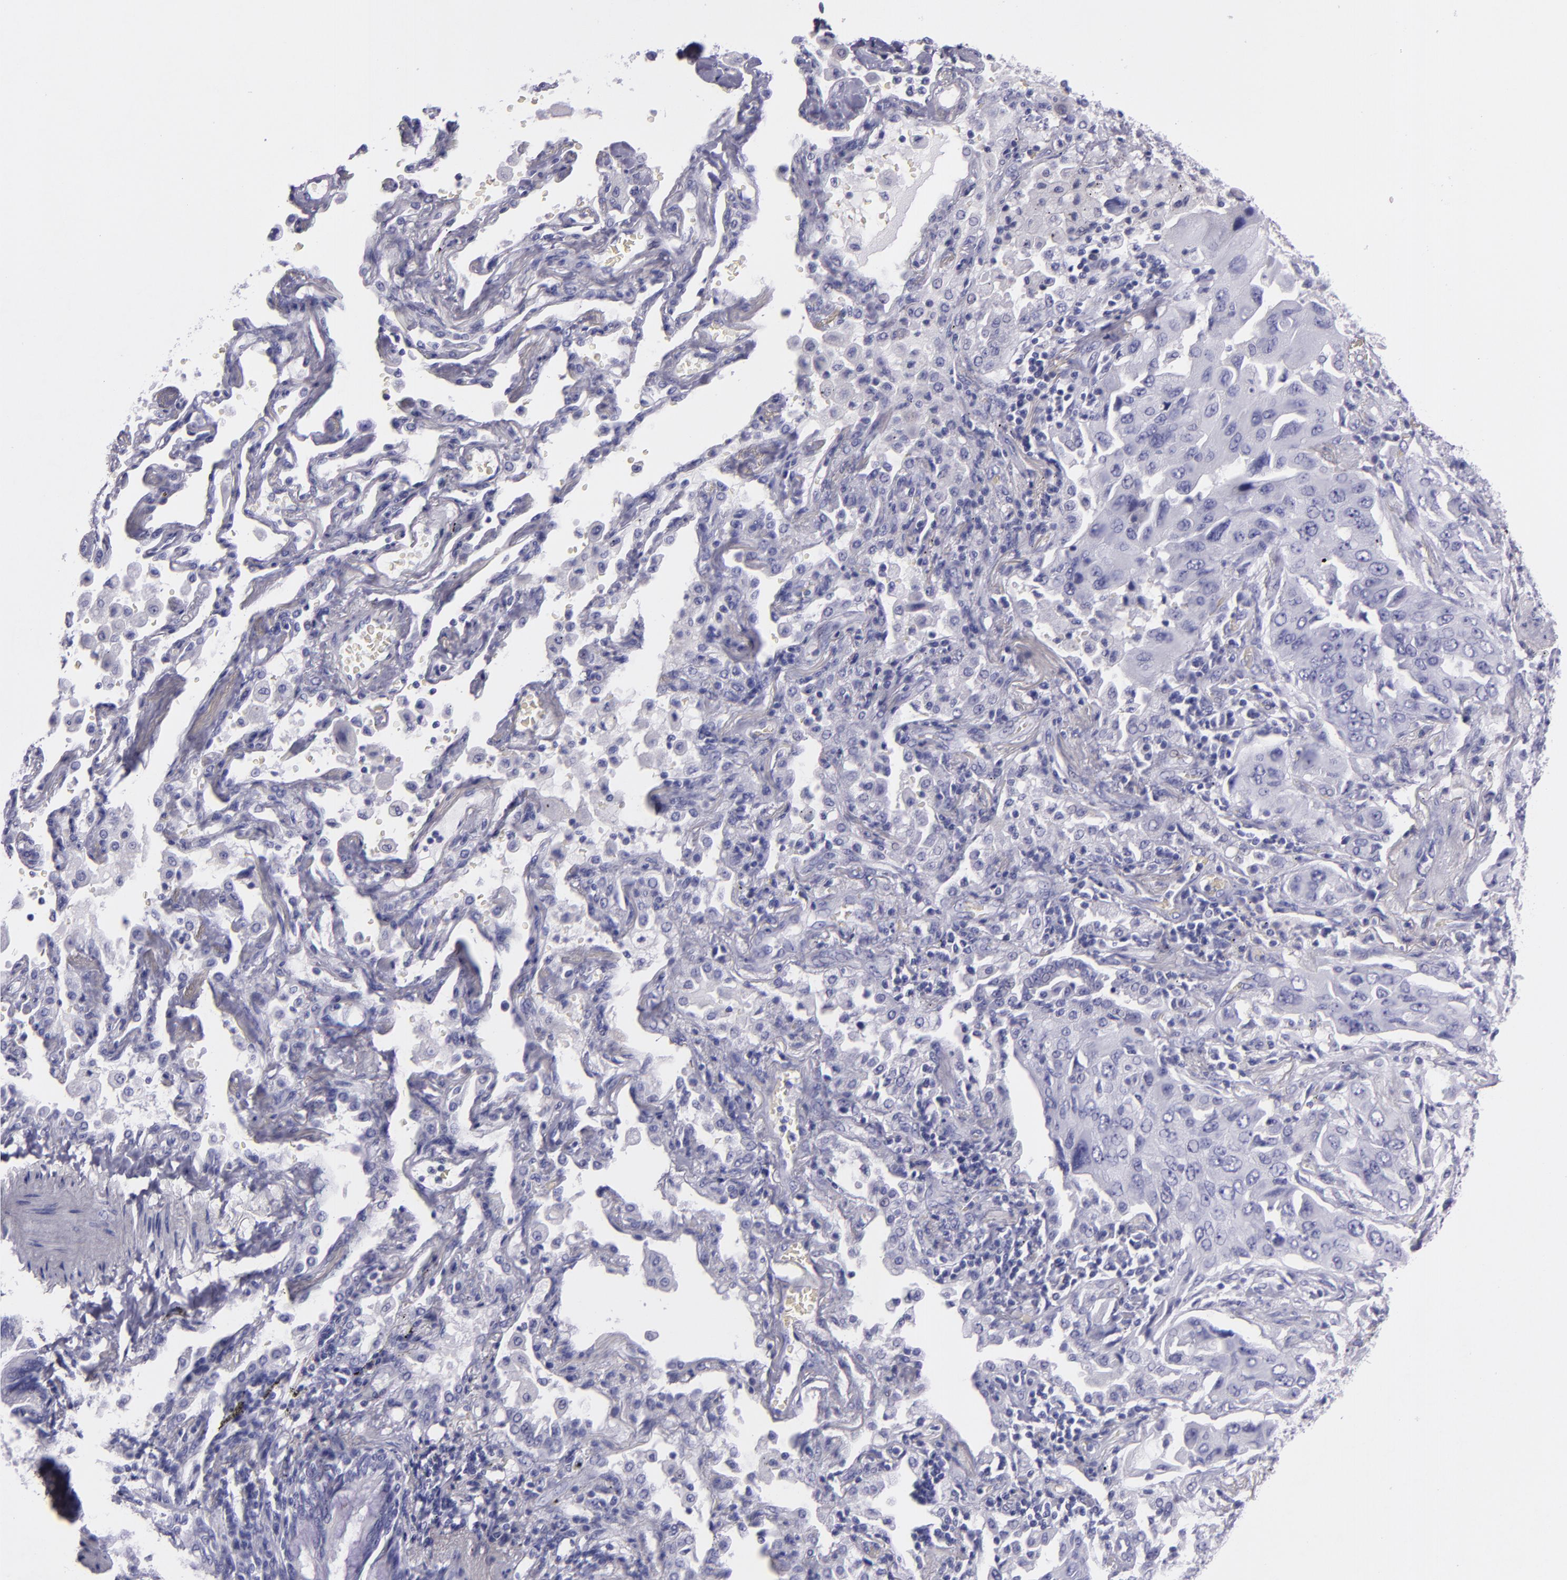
{"staining": {"intensity": "negative", "quantity": "none", "location": "none"}, "tissue": "lung cancer", "cell_type": "Tumor cells", "image_type": "cancer", "snomed": [{"axis": "morphology", "description": "Adenocarcinoma, NOS"}, {"axis": "topography", "description": "Lung"}], "caption": "Tumor cells are negative for protein expression in human adenocarcinoma (lung). (DAB immunohistochemistry with hematoxylin counter stain).", "gene": "MUC5AC", "patient": {"sex": "female", "age": 65}}